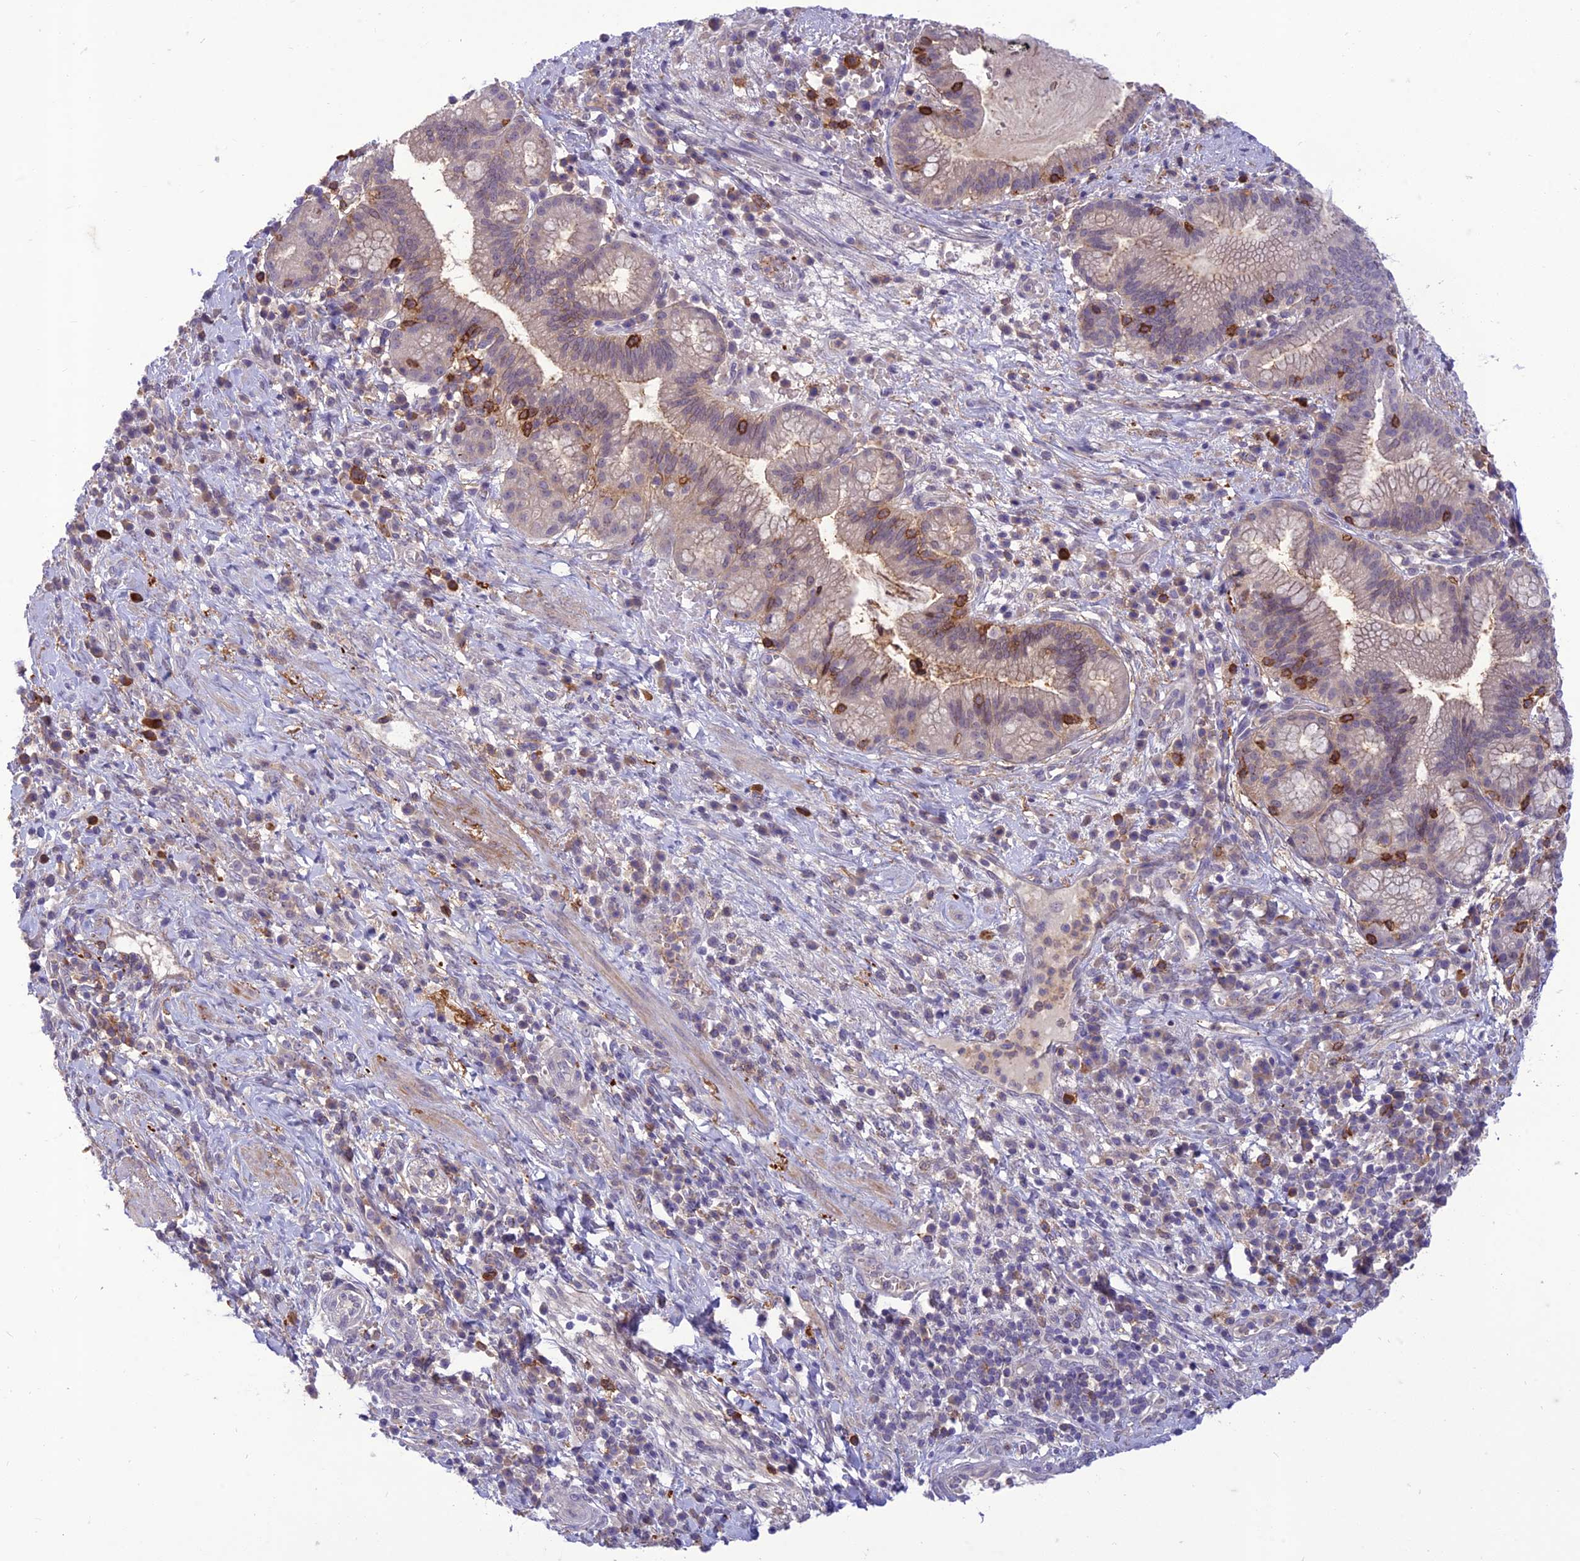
{"staining": {"intensity": "weak", "quantity": "25%-75%", "location": "cytoplasmic/membranous"}, "tissue": "pancreatic cancer", "cell_type": "Tumor cells", "image_type": "cancer", "snomed": [{"axis": "morphology", "description": "Adenocarcinoma, NOS"}, {"axis": "topography", "description": "Pancreas"}], "caption": "IHC of human pancreatic adenocarcinoma shows low levels of weak cytoplasmic/membranous positivity in about 25%-75% of tumor cells.", "gene": "ITGAE", "patient": {"sex": "male", "age": 72}}